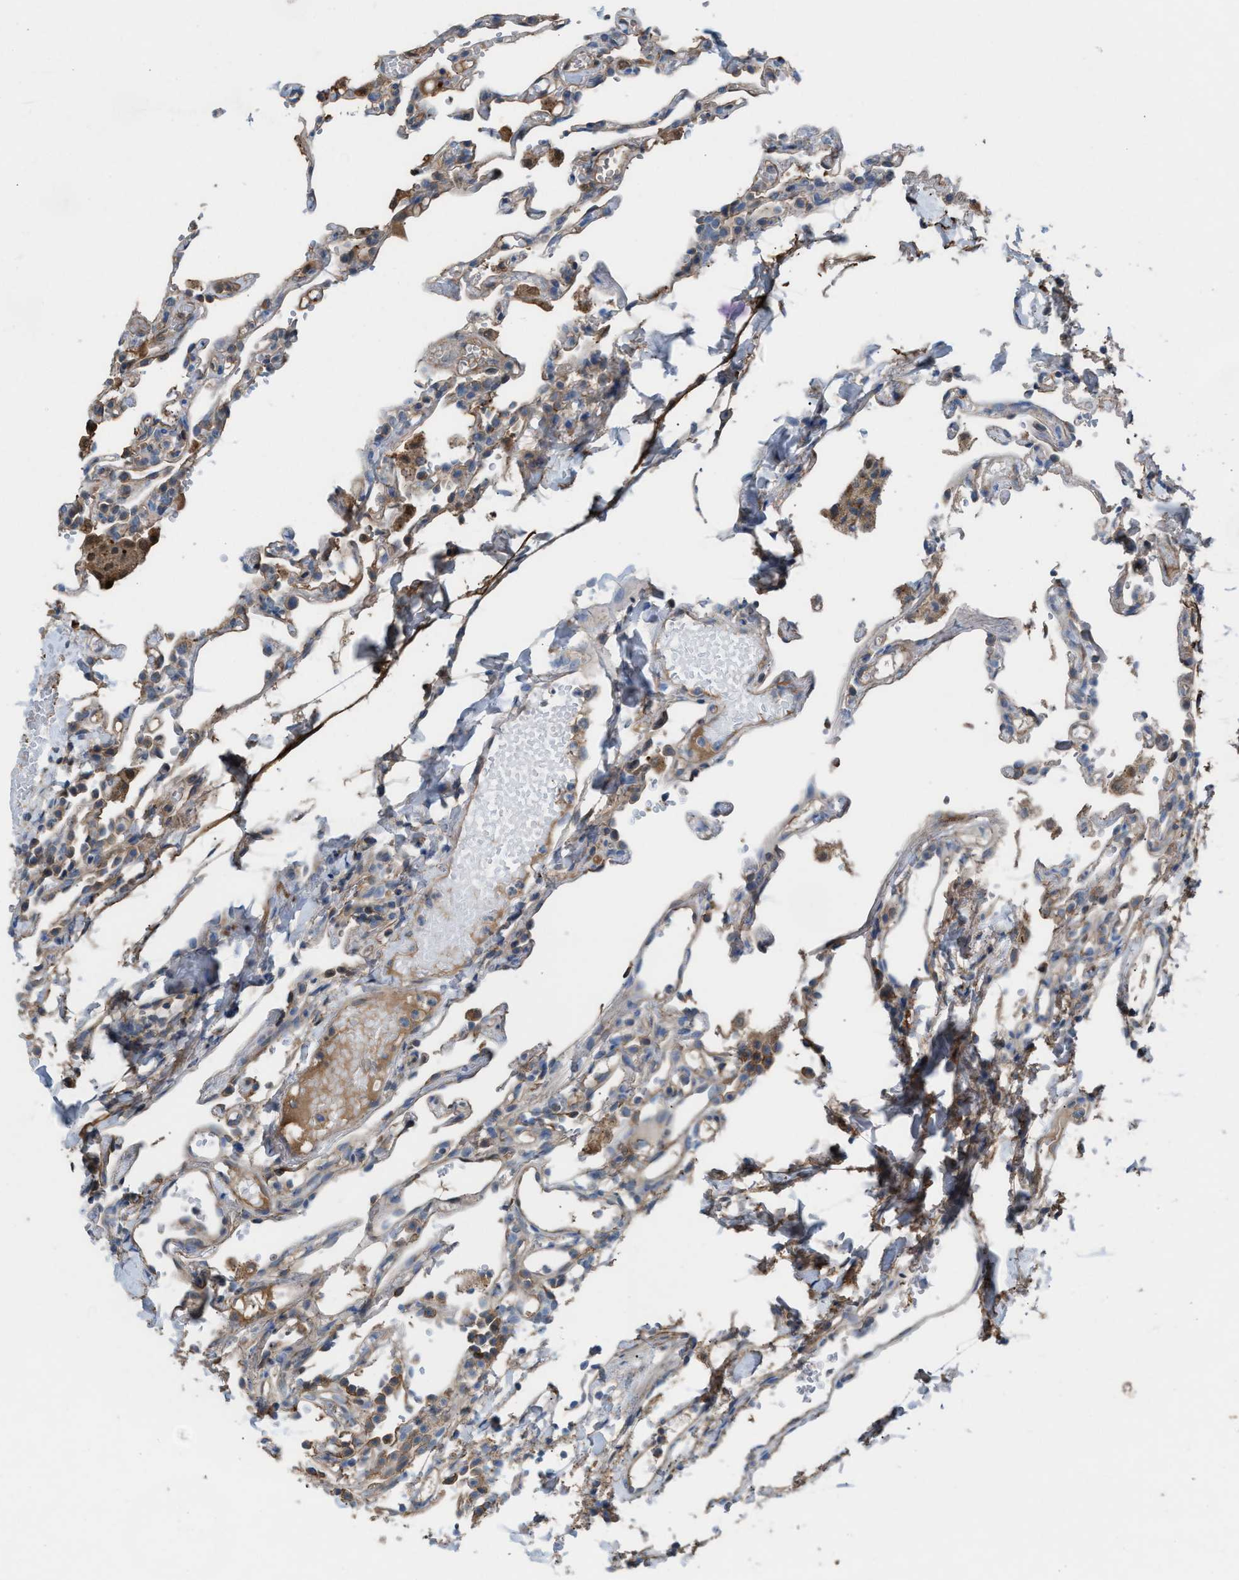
{"staining": {"intensity": "weak", "quantity": "<25%", "location": "cytoplasmic/membranous"}, "tissue": "lung", "cell_type": "Alveolar cells", "image_type": "normal", "snomed": [{"axis": "morphology", "description": "Normal tissue, NOS"}, {"axis": "topography", "description": "Lung"}], "caption": "IHC image of benign human lung stained for a protein (brown), which shows no expression in alveolar cells.", "gene": "TPK1", "patient": {"sex": "male", "age": 21}}